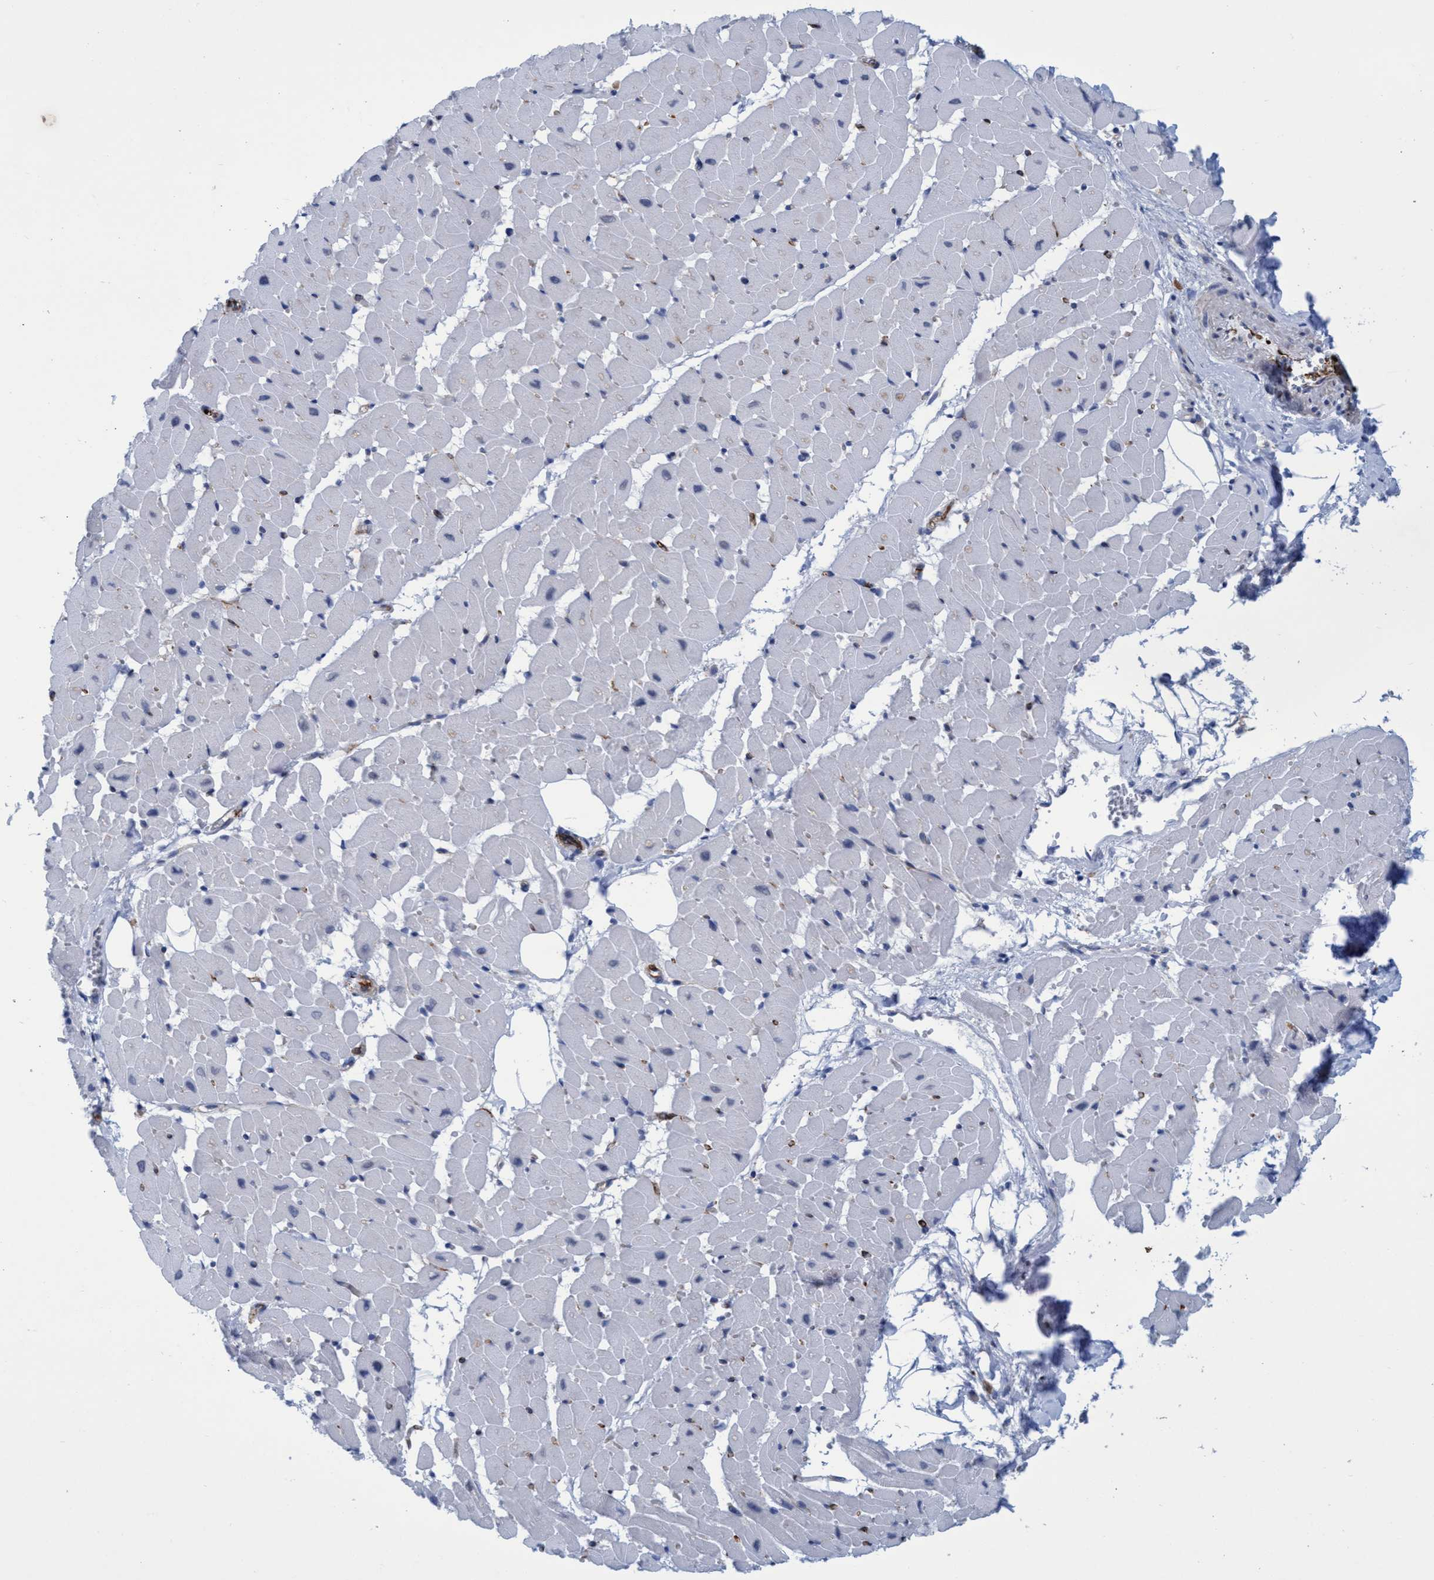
{"staining": {"intensity": "negative", "quantity": "none", "location": "none"}, "tissue": "heart muscle", "cell_type": "Cardiomyocytes", "image_type": "normal", "snomed": [{"axis": "morphology", "description": "Normal tissue, NOS"}, {"axis": "topography", "description": "Heart"}], "caption": "IHC micrograph of normal heart muscle: human heart muscle stained with DAB (3,3'-diaminobenzidine) displays no significant protein positivity in cardiomyocytes.", "gene": "SLC43A2", "patient": {"sex": "female", "age": 19}}